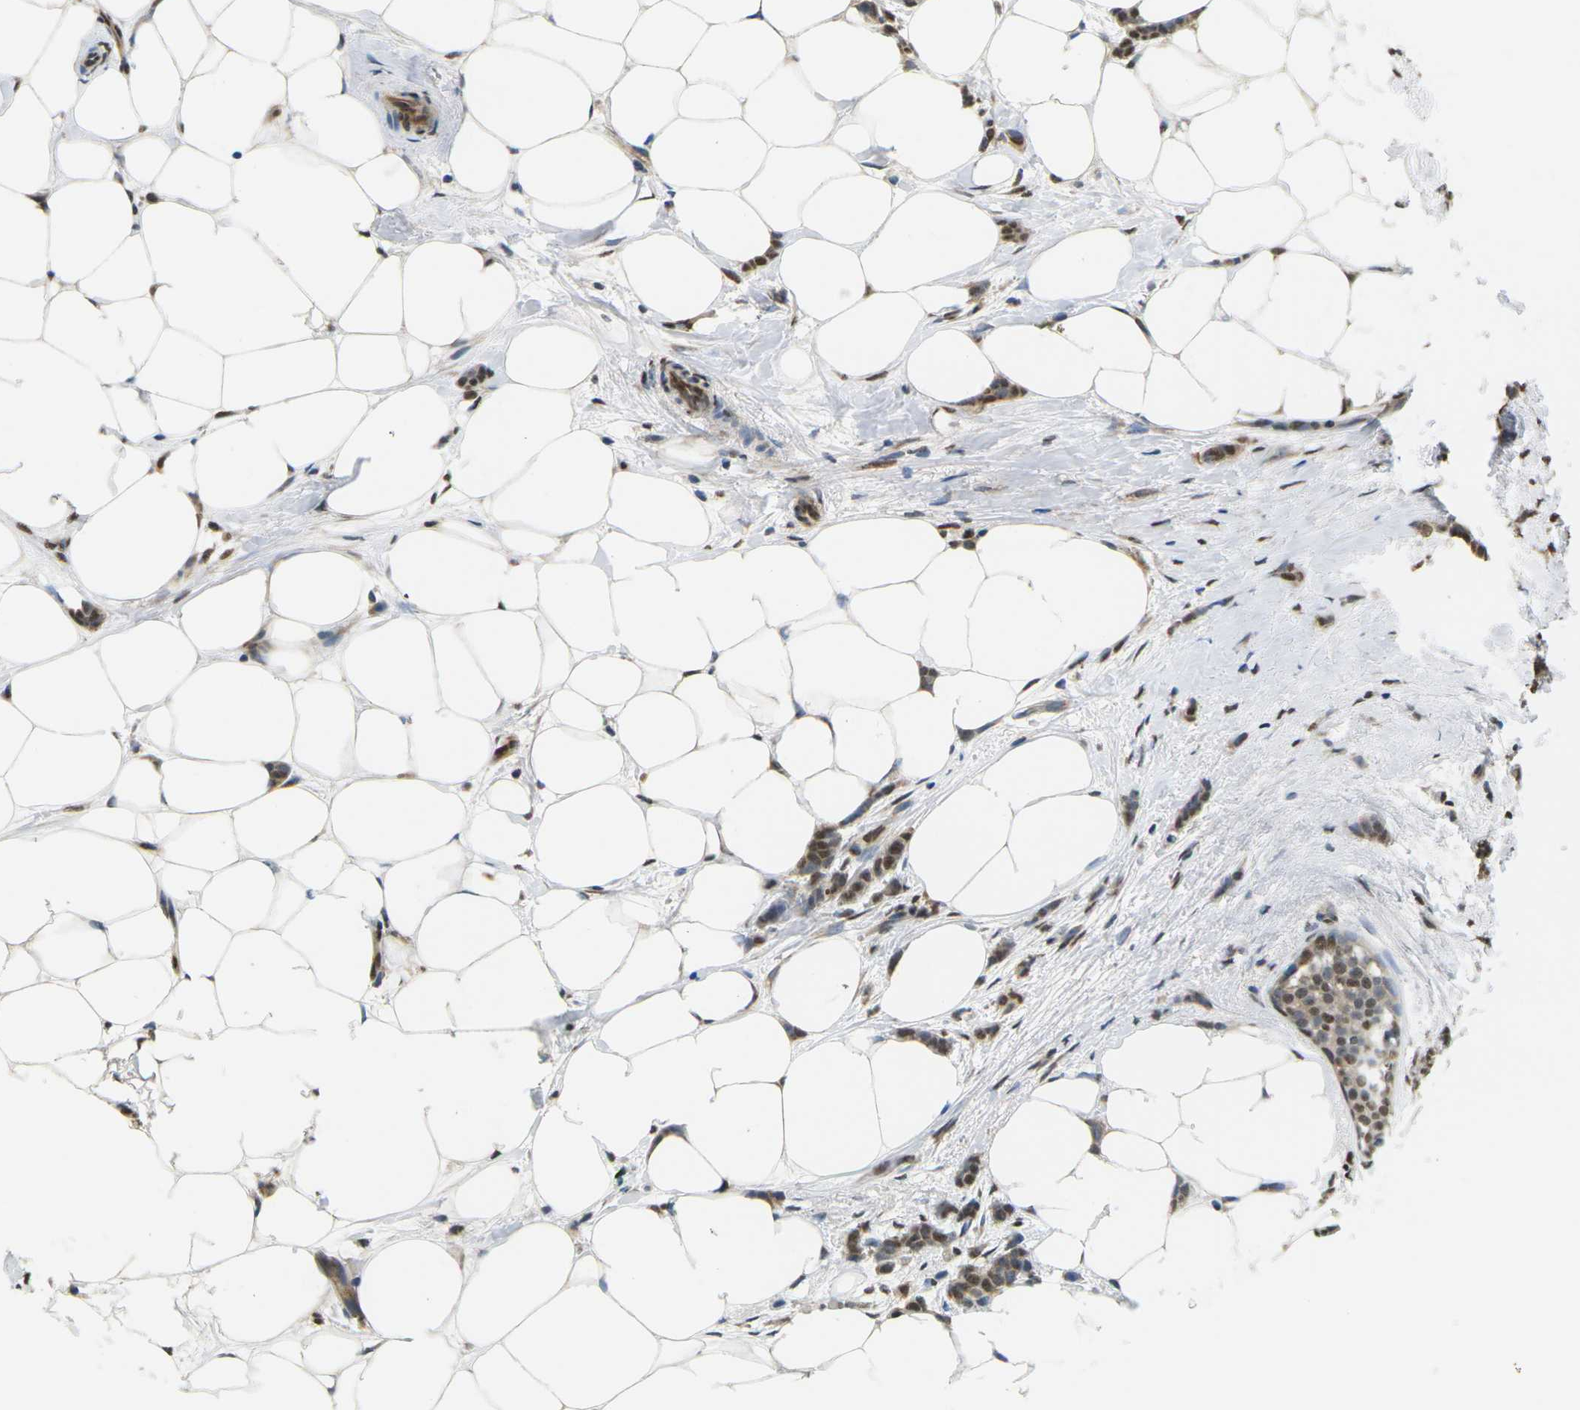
{"staining": {"intensity": "moderate", "quantity": ">75%", "location": "cytoplasmic/membranous,nuclear"}, "tissue": "breast cancer", "cell_type": "Tumor cells", "image_type": "cancer", "snomed": [{"axis": "morphology", "description": "Lobular carcinoma, in situ"}, {"axis": "morphology", "description": "Lobular carcinoma"}, {"axis": "topography", "description": "Breast"}], "caption": "DAB (3,3'-diaminobenzidine) immunohistochemical staining of breast lobular carcinoma in situ displays moderate cytoplasmic/membranous and nuclear protein positivity in about >75% of tumor cells.", "gene": "ERBB4", "patient": {"sex": "female", "age": 41}}